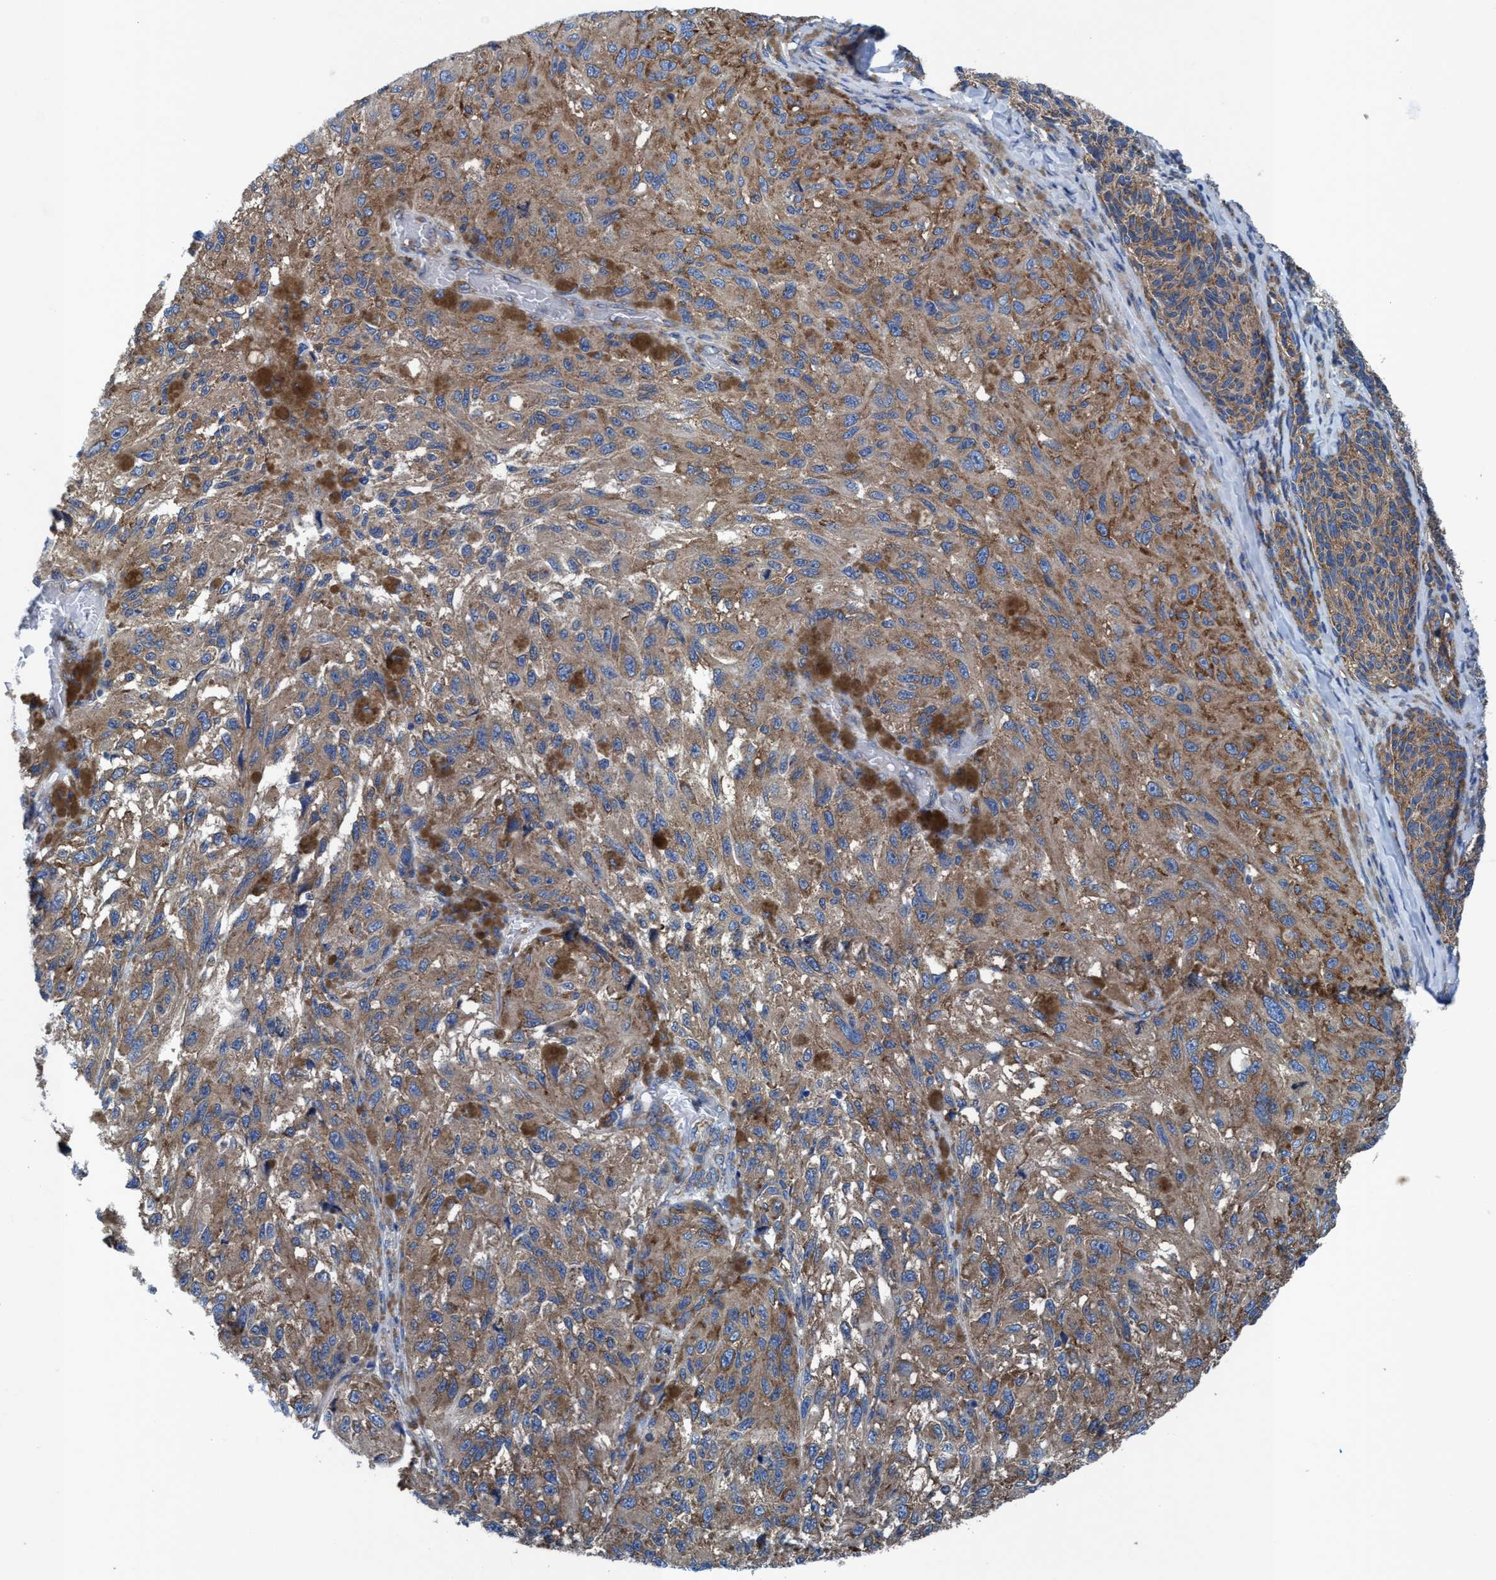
{"staining": {"intensity": "moderate", "quantity": ">75%", "location": "cytoplasmic/membranous"}, "tissue": "melanoma", "cell_type": "Tumor cells", "image_type": "cancer", "snomed": [{"axis": "morphology", "description": "Malignant melanoma, NOS"}, {"axis": "topography", "description": "Skin"}], "caption": "A brown stain shows moderate cytoplasmic/membranous positivity of a protein in human melanoma tumor cells.", "gene": "NMT1", "patient": {"sex": "female", "age": 73}}